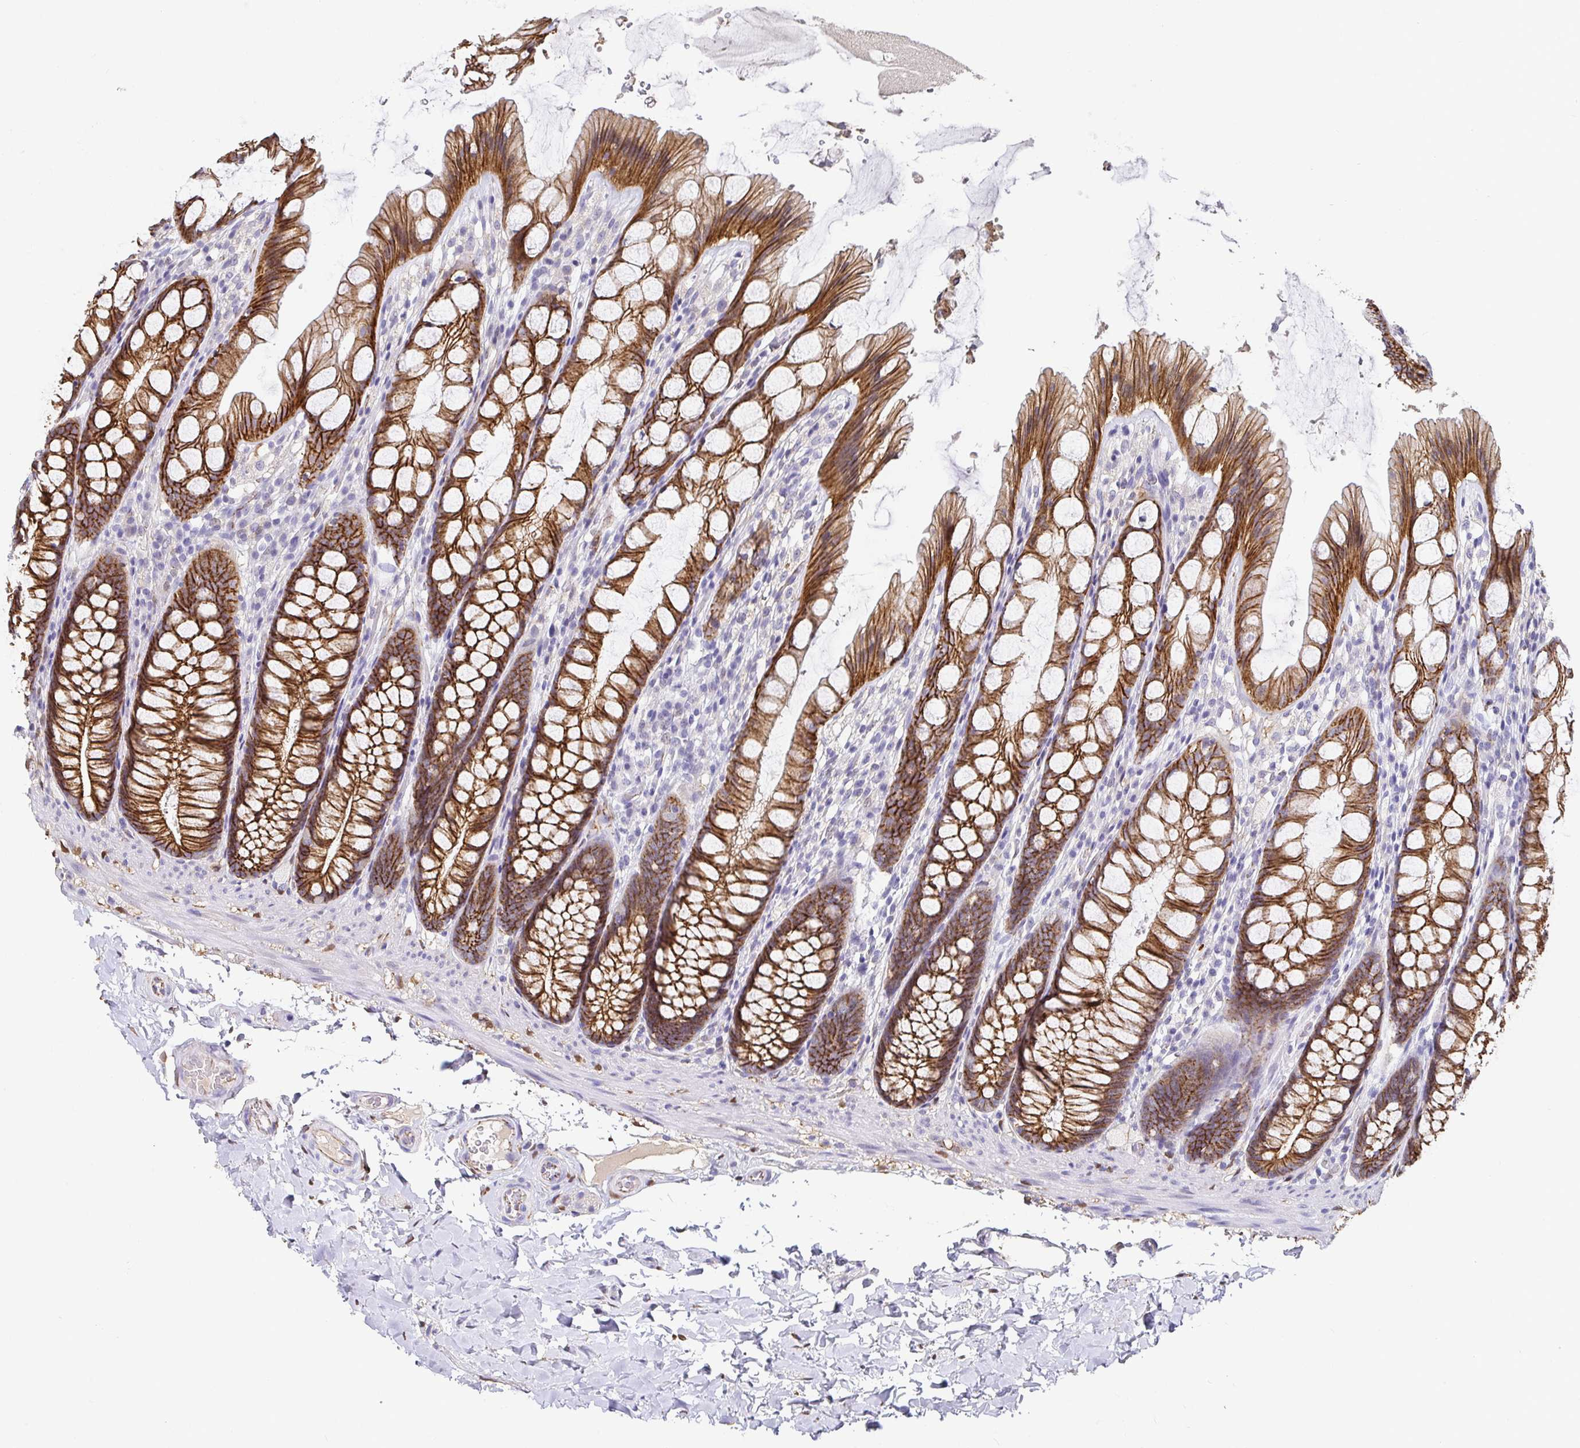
{"staining": {"intensity": "moderate", "quantity": "25%-75%", "location": "cytoplasmic/membranous"}, "tissue": "colon", "cell_type": "Endothelial cells", "image_type": "normal", "snomed": [{"axis": "morphology", "description": "Normal tissue, NOS"}, {"axis": "topography", "description": "Colon"}], "caption": "Immunohistochemistry of benign colon reveals medium levels of moderate cytoplasmic/membranous expression in approximately 25%-75% of endothelial cells.", "gene": "PIWIL3", "patient": {"sex": "male", "age": 47}}